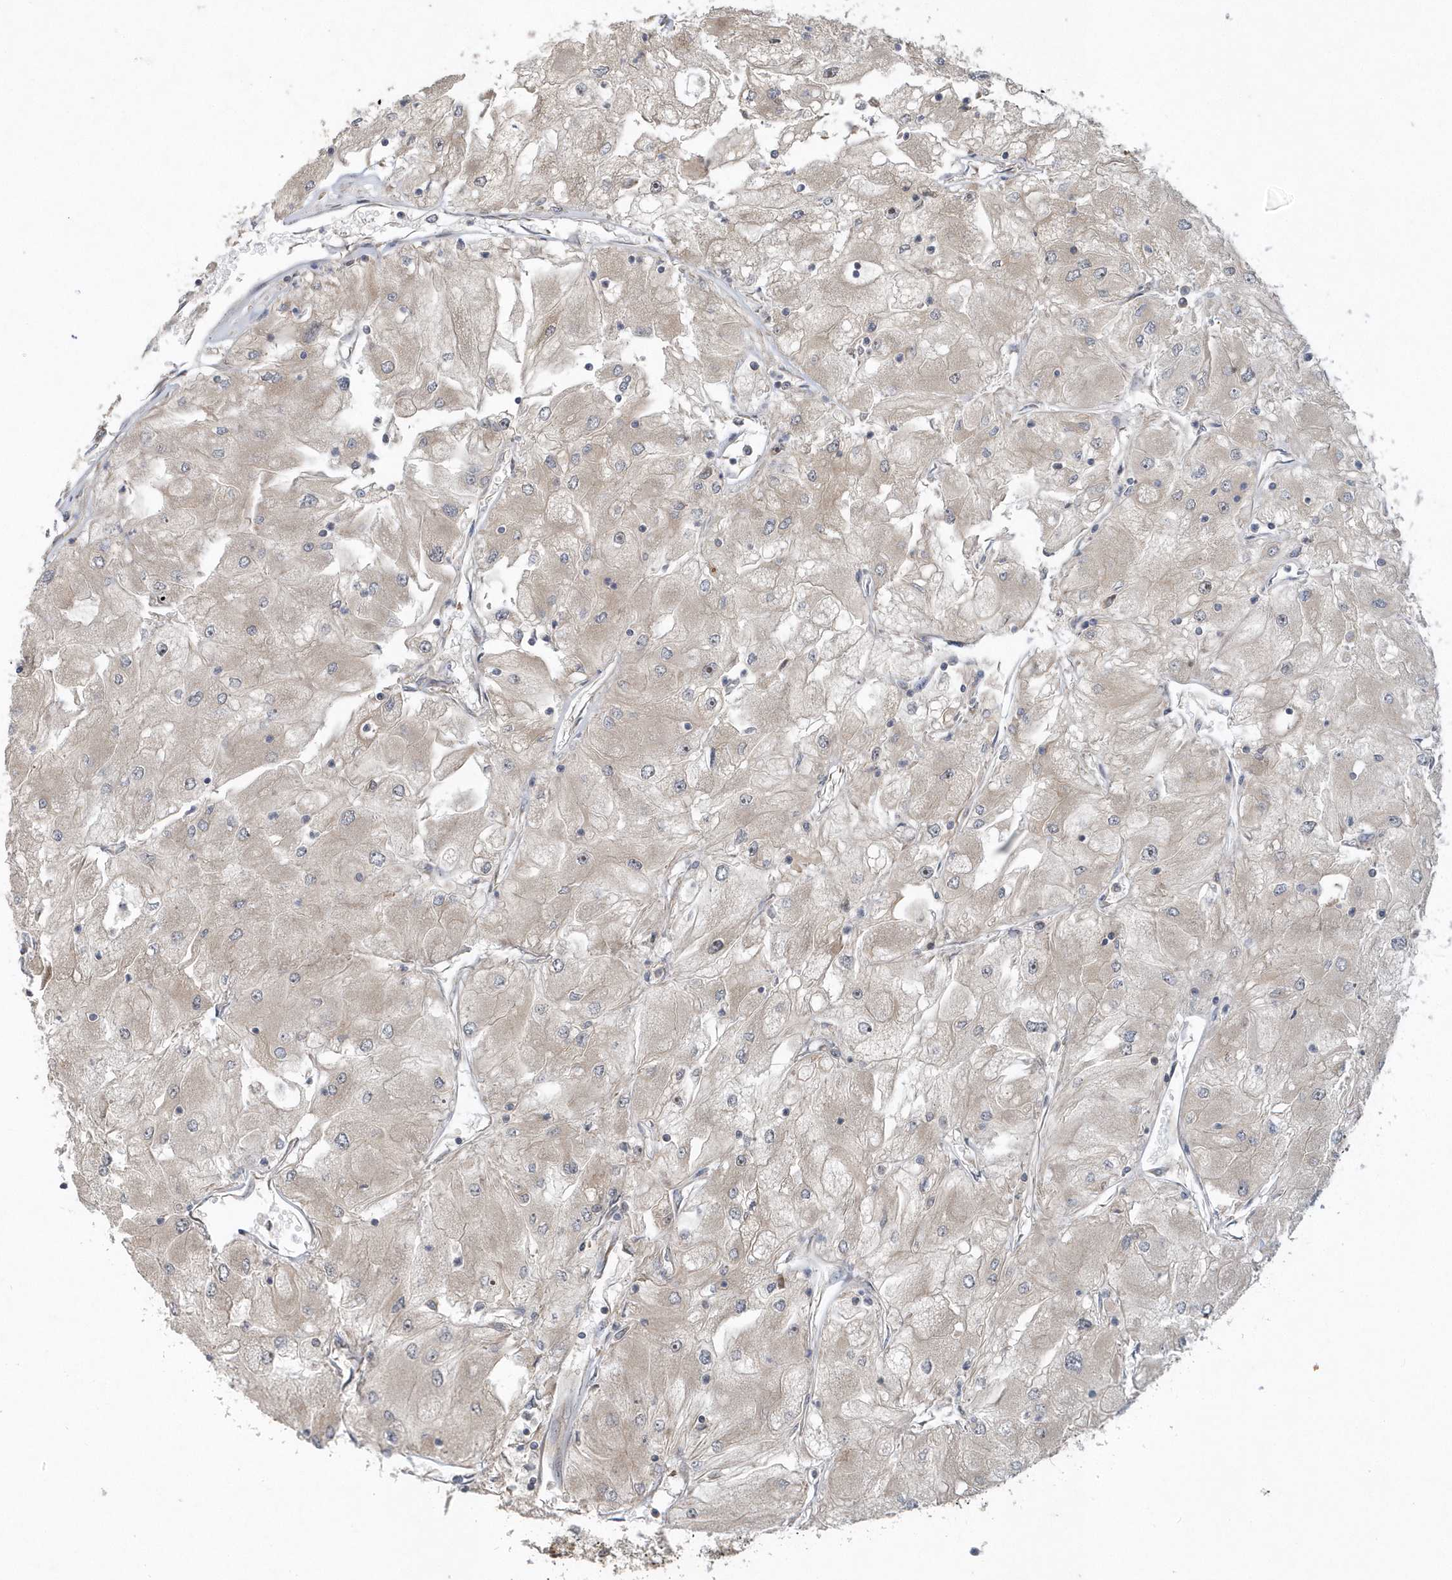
{"staining": {"intensity": "negative", "quantity": "none", "location": "none"}, "tissue": "renal cancer", "cell_type": "Tumor cells", "image_type": "cancer", "snomed": [{"axis": "morphology", "description": "Adenocarcinoma, NOS"}, {"axis": "topography", "description": "Kidney"}], "caption": "This is an IHC photomicrograph of human adenocarcinoma (renal). There is no positivity in tumor cells.", "gene": "THG1L", "patient": {"sex": "male", "age": 80}}